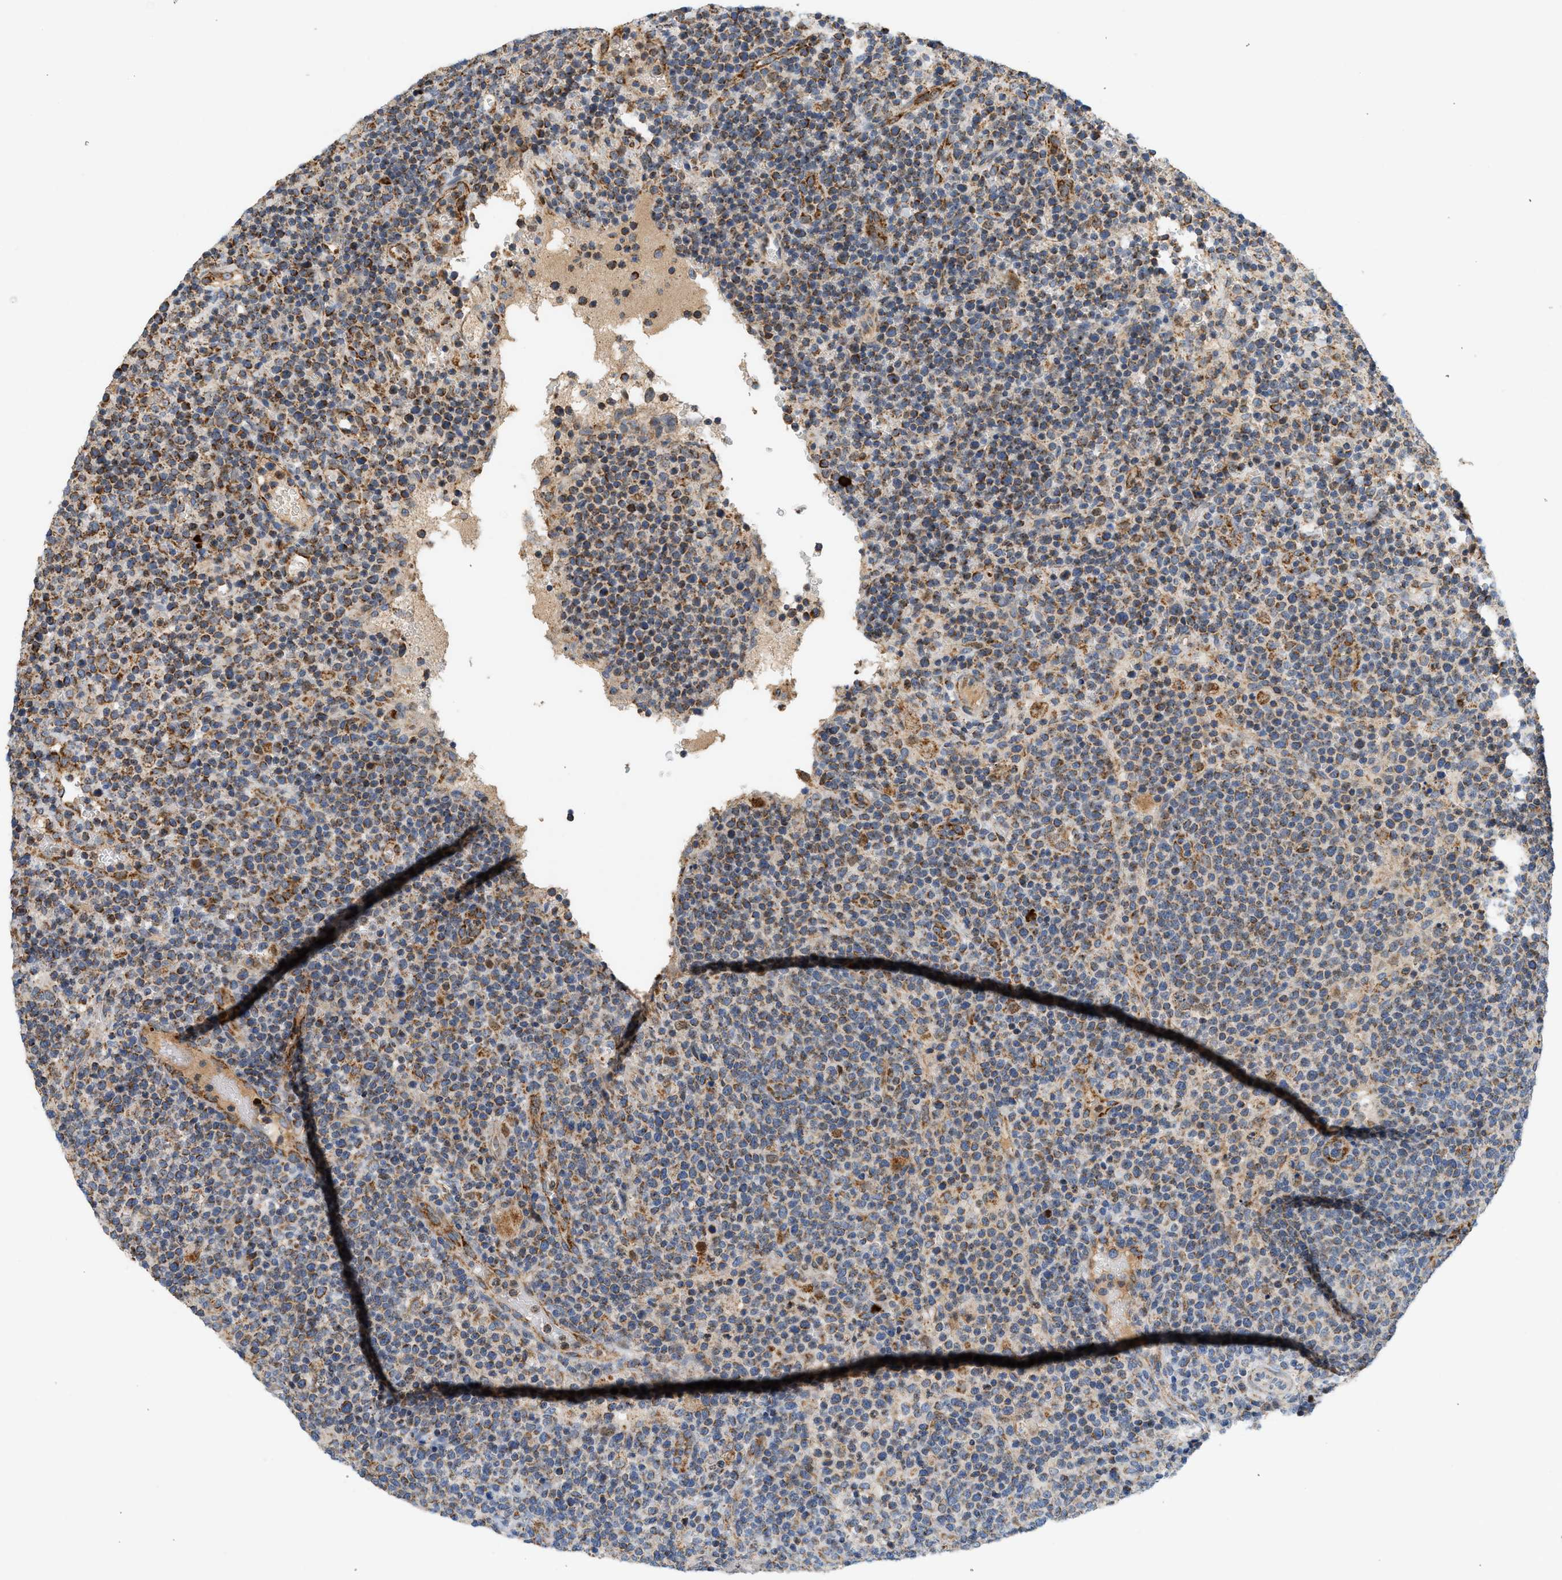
{"staining": {"intensity": "moderate", "quantity": ">75%", "location": "cytoplasmic/membranous"}, "tissue": "lymphoma", "cell_type": "Tumor cells", "image_type": "cancer", "snomed": [{"axis": "morphology", "description": "Malignant lymphoma, non-Hodgkin's type, High grade"}, {"axis": "topography", "description": "Lymph node"}], "caption": "Immunohistochemical staining of human lymphoma reveals medium levels of moderate cytoplasmic/membranous protein expression in about >75% of tumor cells.", "gene": "MCU", "patient": {"sex": "male", "age": 61}}